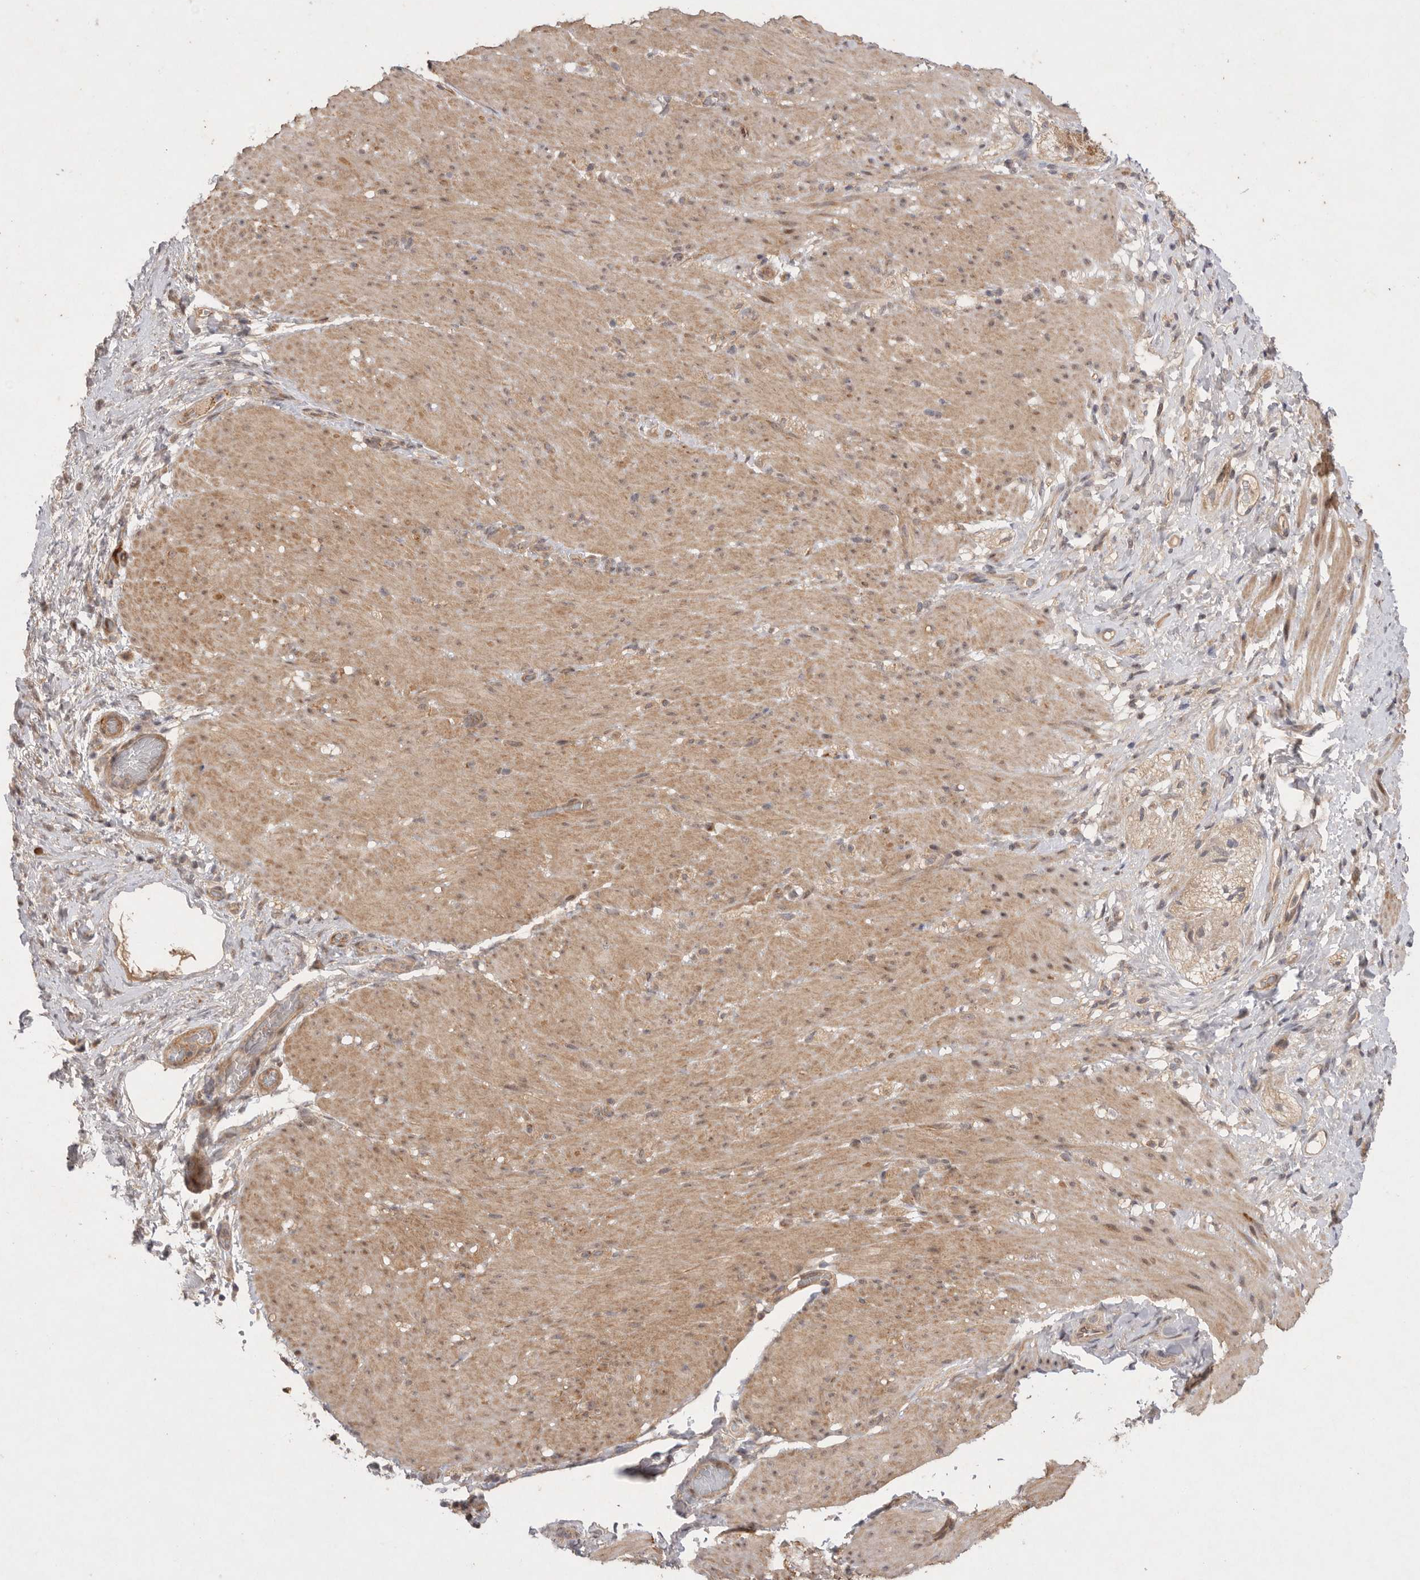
{"staining": {"intensity": "moderate", "quantity": ">75%", "location": "cytoplasmic/membranous"}, "tissue": "smooth muscle", "cell_type": "Smooth muscle cells", "image_type": "normal", "snomed": [{"axis": "morphology", "description": "Normal tissue, NOS"}, {"axis": "topography", "description": "Smooth muscle"}, {"axis": "topography", "description": "Small intestine"}], "caption": "This photomicrograph reveals immunohistochemistry staining of unremarkable human smooth muscle, with medium moderate cytoplasmic/membranous staining in approximately >75% of smooth muscle cells.", "gene": "PTPDC1", "patient": {"sex": "female", "age": 84}}